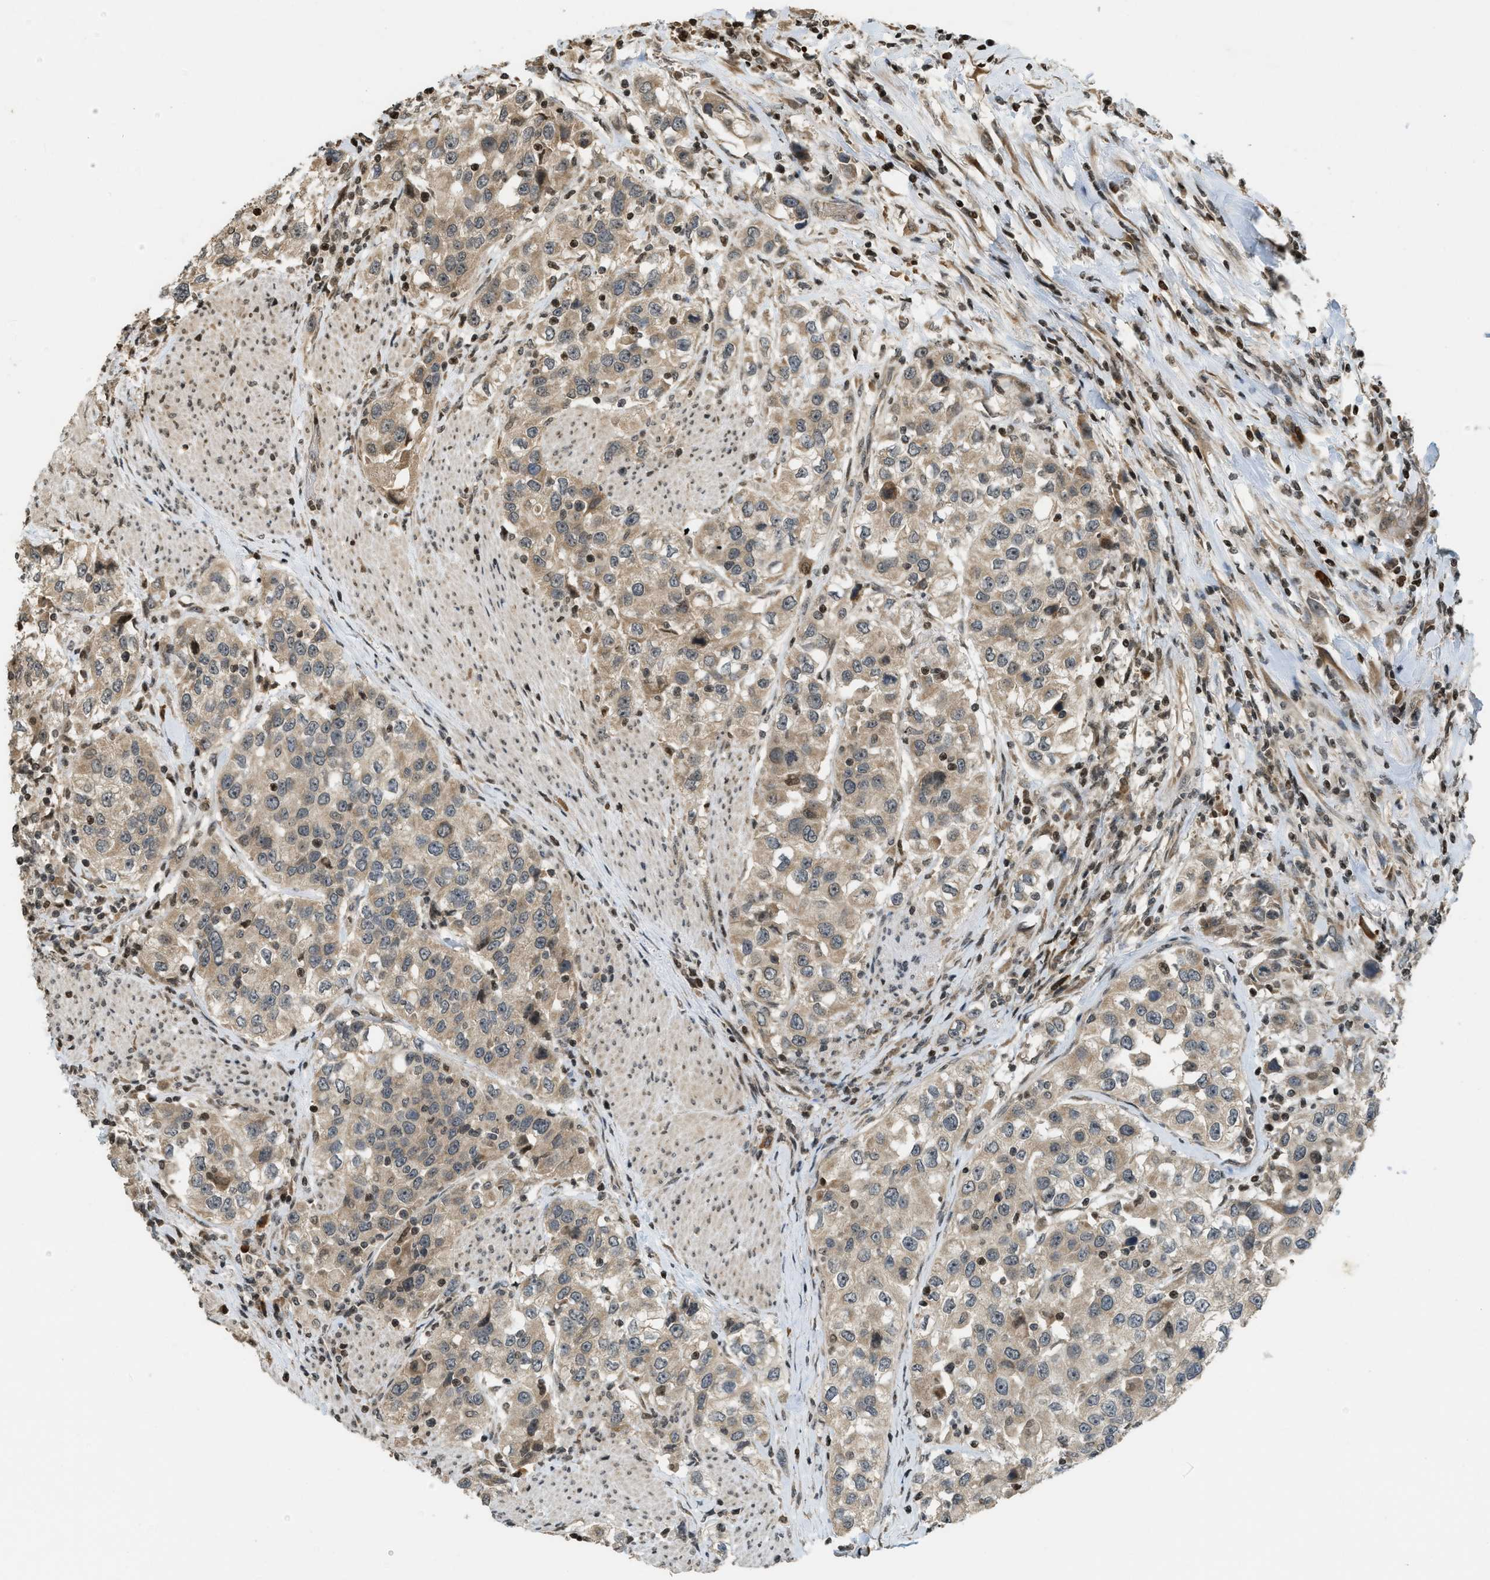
{"staining": {"intensity": "moderate", "quantity": ">75%", "location": "cytoplasmic/membranous"}, "tissue": "urothelial cancer", "cell_type": "Tumor cells", "image_type": "cancer", "snomed": [{"axis": "morphology", "description": "Urothelial carcinoma, High grade"}, {"axis": "topography", "description": "Urinary bladder"}], "caption": "Human urothelial carcinoma (high-grade) stained with a brown dye reveals moderate cytoplasmic/membranous positive positivity in approximately >75% of tumor cells.", "gene": "SIAH1", "patient": {"sex": "female", "age": 80}}